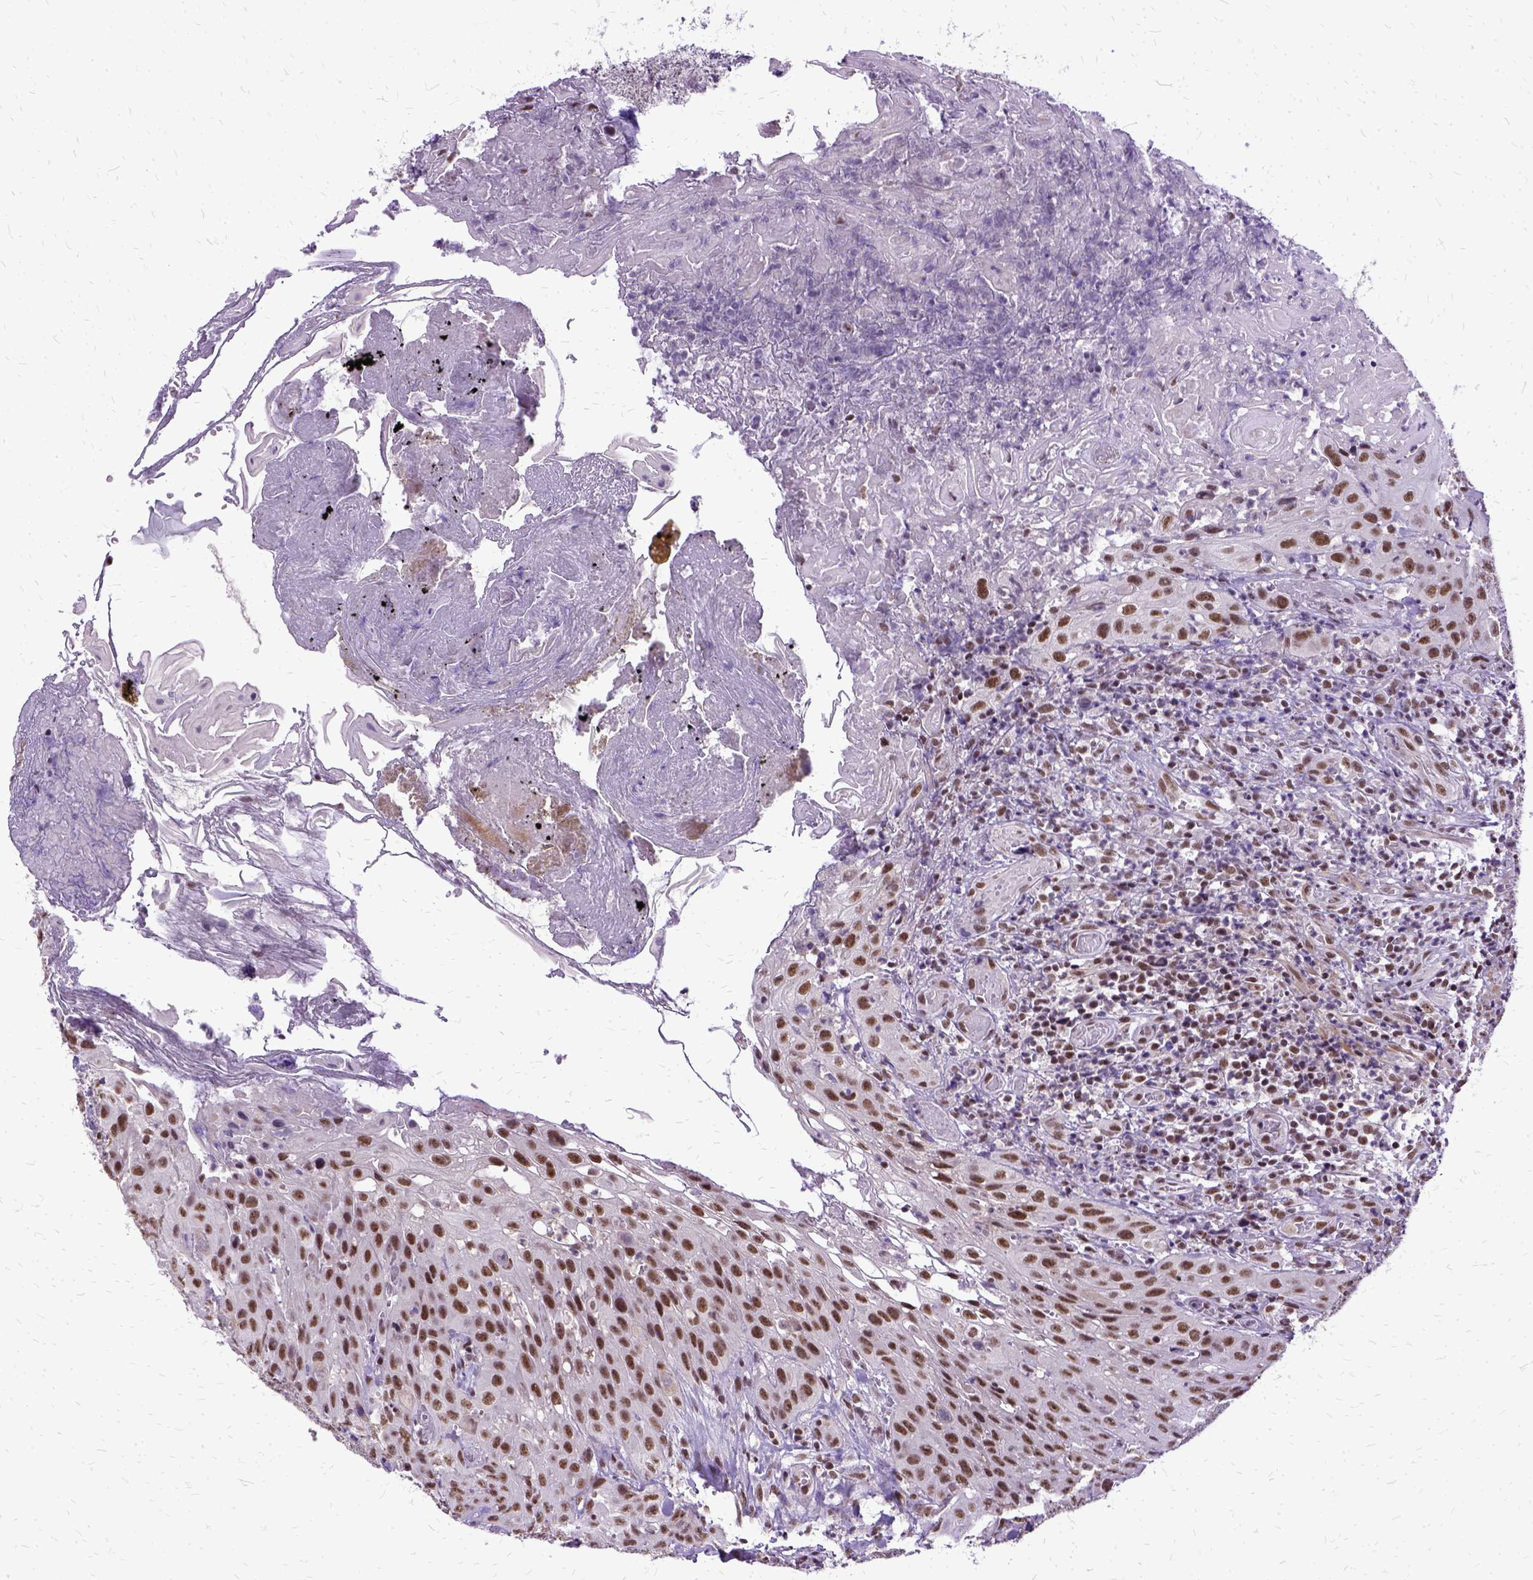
{"staining": {"intensity": "moderate", "quantity": ">75%", "location": "nuclear"}, "tissue": "head and neck cancer", "cell_type": "Tumor cells", "image_type": "cancer", "snomed": [{"axis": "morphology", "description": "Normal tissue, NOS"}, {"axis": "morphology", "description": "Squamous cell carcinoma, NOS"}, {"axis": "topography", "description": "Oral tissue"}, {"axis": "topography", "description": "Tounge, NOS"}, {"axis": "topography", "description": "Head-Neck"}], "caption": "This photomicrograph shows immunohistochemistry staining of human head and neck squamous cell carcinoma, with medium moderate nuclear staining in about >75% of tumor cells.", "gene": "SETD1A", "patient": {"sex": "male", "age": 62}}